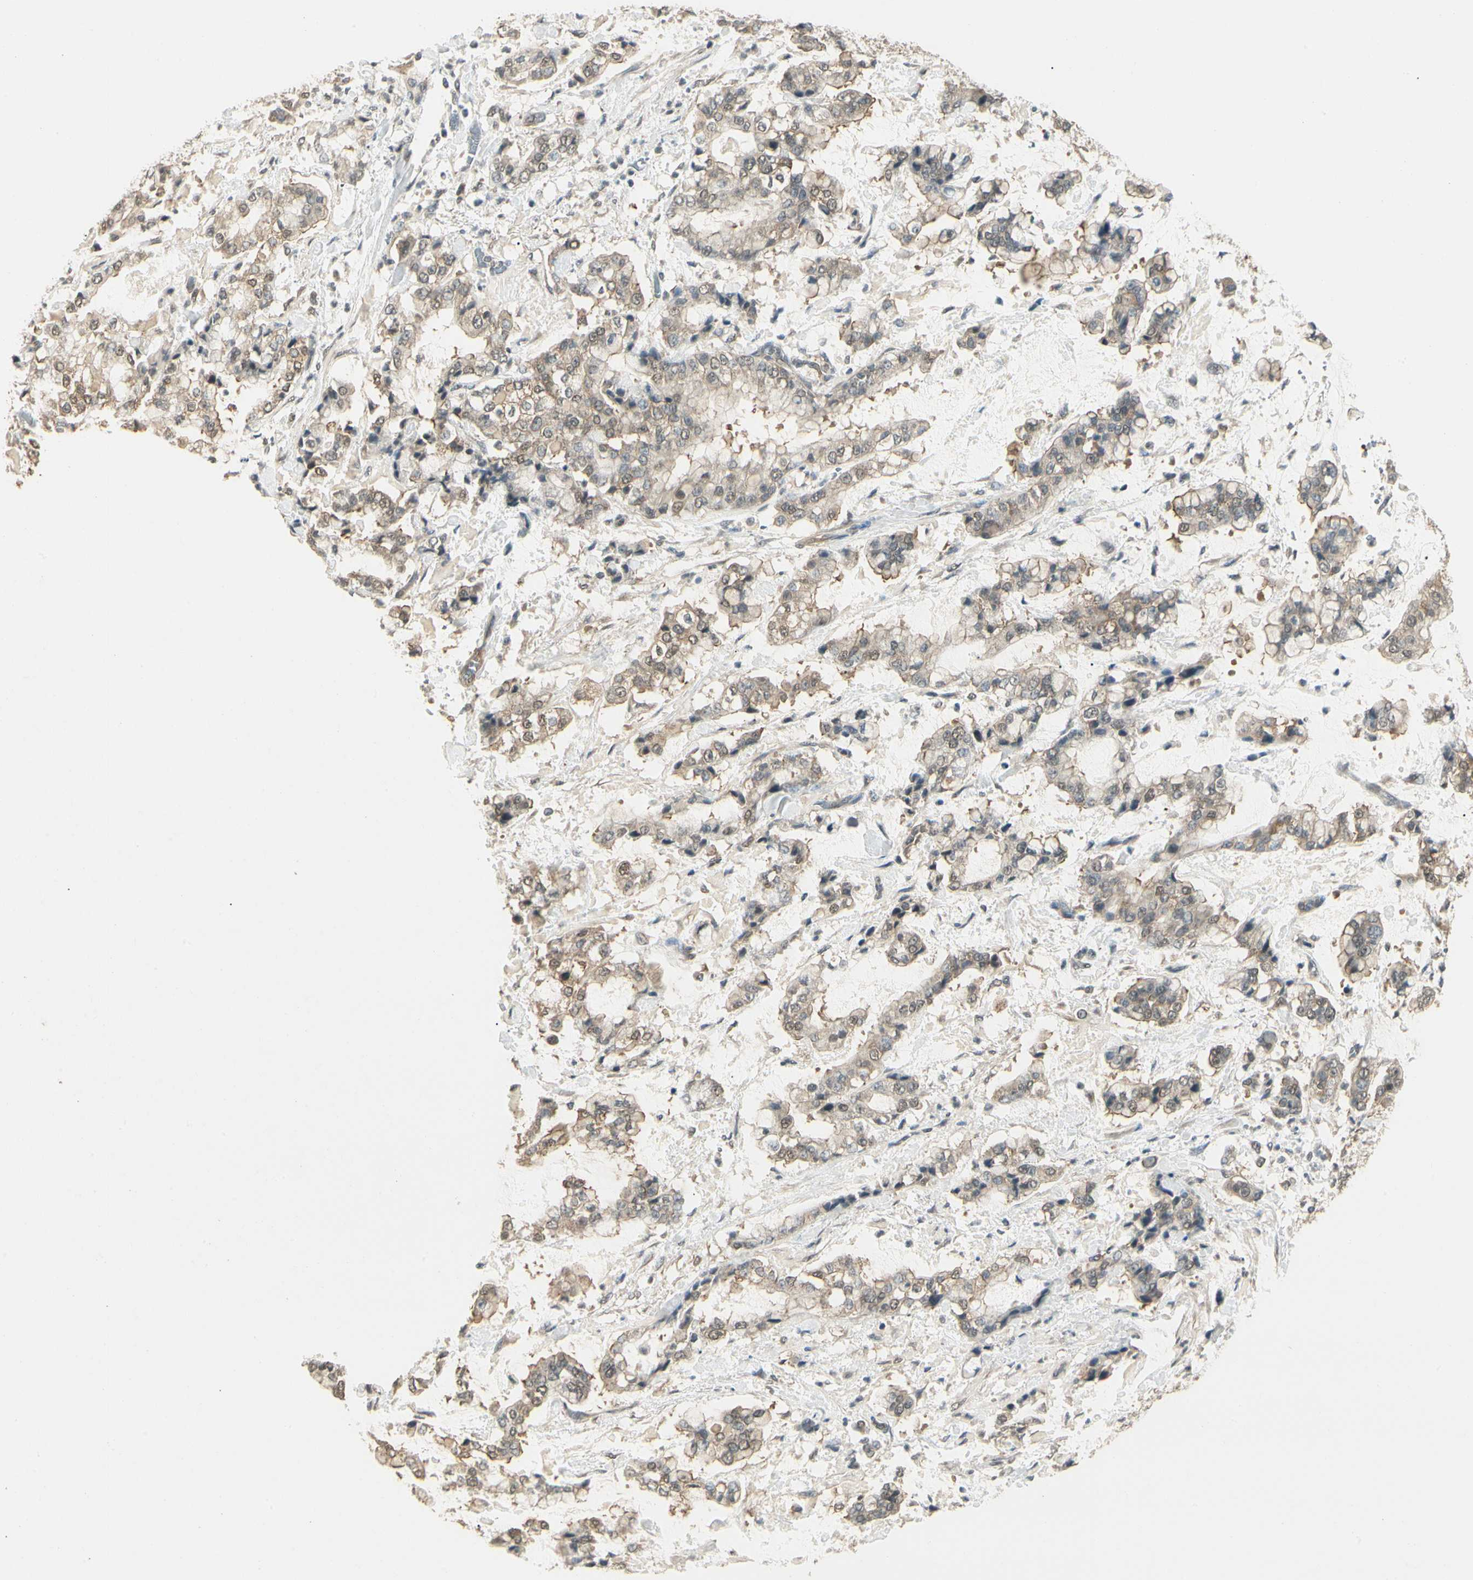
{"staining": {"intensity": "weak", "quantity": ">75%", "location": "cytoplasmic/membranous"}, "tissue": "stomach cancer", "cell_type": "Tumor cells", "image_type": "cancer", "snomed": [{"axis": "morphology", "description": "Normal tissue, NOS"}, {"axis": "morphology", "description": "Adenocarcinoma, NOS"}, {"axis": "topography", "description": "Stomach, upper"}, {"axis": "topography", "description": "Stomach"}], "caption": "Immunohistochemistry histopathology image of human adenocarcinoma (stomach) stained for a protein (brown), which shows low levels of weak cytoplasmic/membranous staining in approximately >75% of tumor cells.", "gene": "SGCA", "patient": {"sex": "male", "age": 76}}